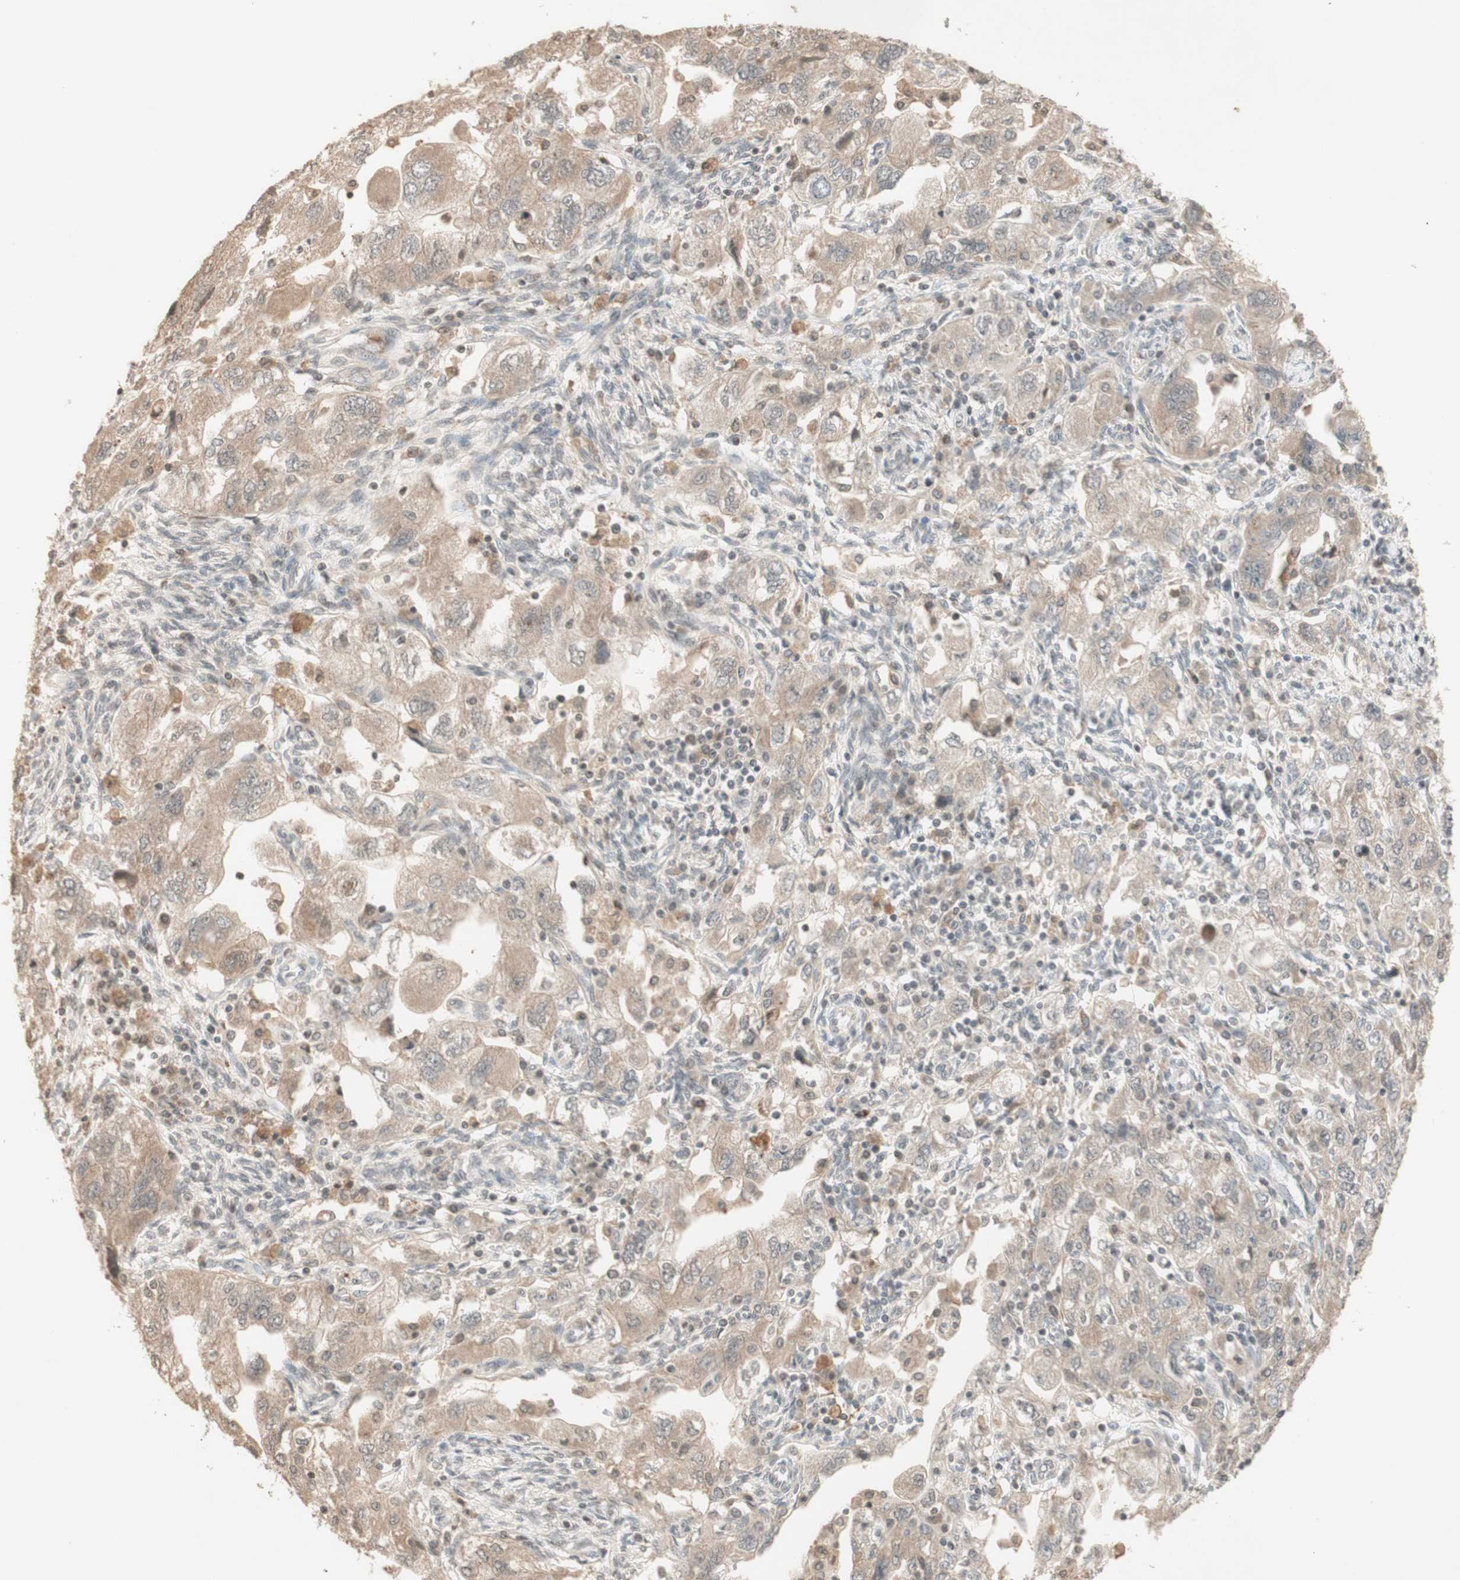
{"staining": {"intensity": "weak", "quantity": "25%-75%", "location": "cytoplasmic/membranous"}, "tissue": "ovarian cancer", "cell_type": "Tumor cells", "image_type": "cancer", "snomed": [{"axis": "morphology", "description": "Carcinoma, NOS"}, {"axis": "morphology", "description": "Cystadenocarcinoma, serous, NOS"}, {"axis": "topography", "description": "Ovary"}], "caption": "Immunohistochemical staining of serous cystadenocarcinoma (ovarian) reveals low levels of weak cytoplasmic/membranous protein staining in approximately 25%-75% of tumor cells.", "gene": "GLI1", "patient": {"sex": "female", "age": 69}}